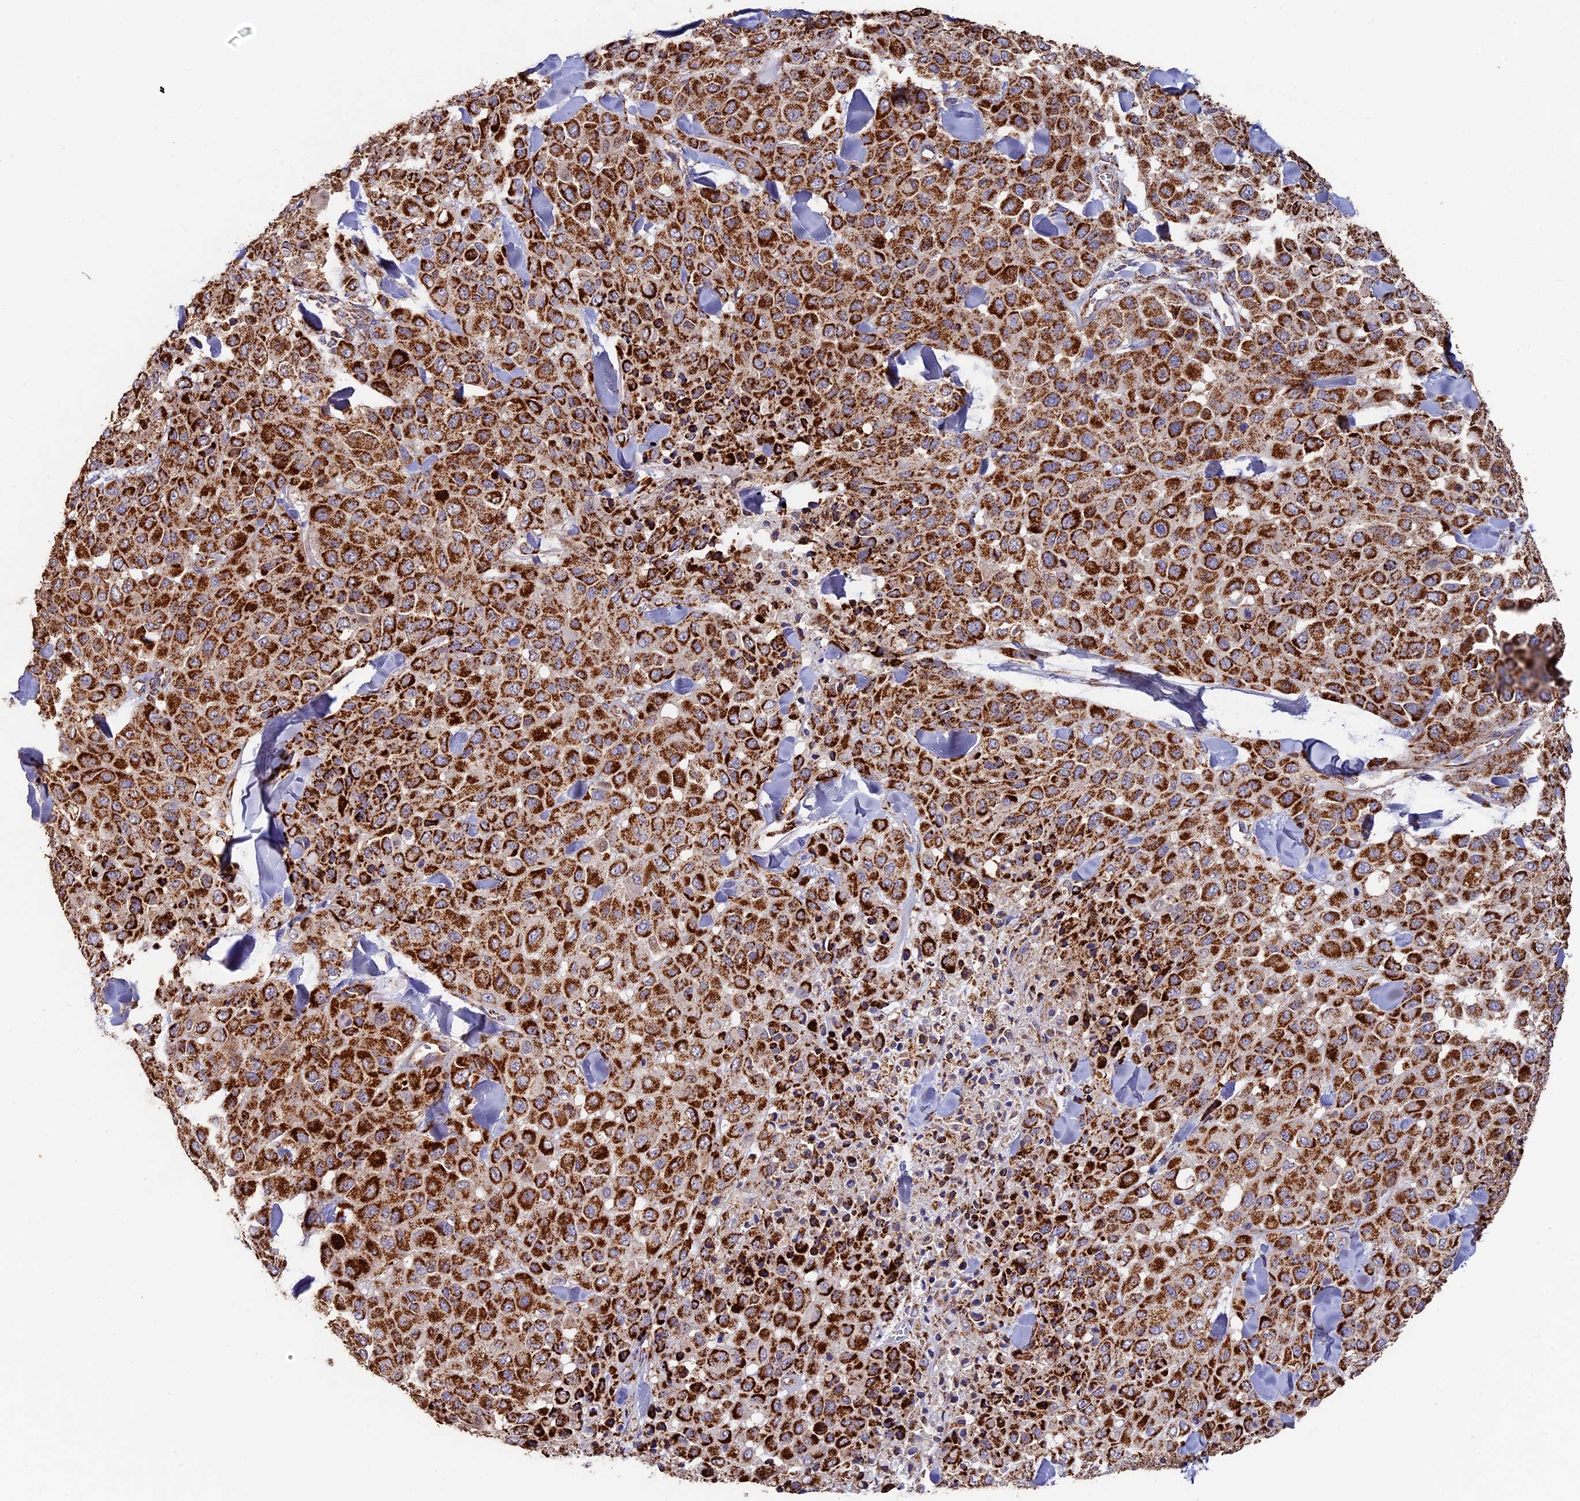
{"staining": {"intensity": "strong", "quantity": ">75%", "location": "cytoplasmic/membranous"}, "tissue": "melanoma", "cell_type": "Tumor cells", "image_type": "cancer", "snomed": [{"axis": "morphology", "description": "Malignant melanoma, Metastatic site"}, {"axis": "topography", "description": "Skin"}], "caption": "Malignant melanoma (metastatic site) stained for a protein (brown) demonstrates strong cytoplasmic/membranous positive positivity in about >75% of tumor cells.", "gene": "ADAT1", "patient": {"sex": "female", "age": 81}}